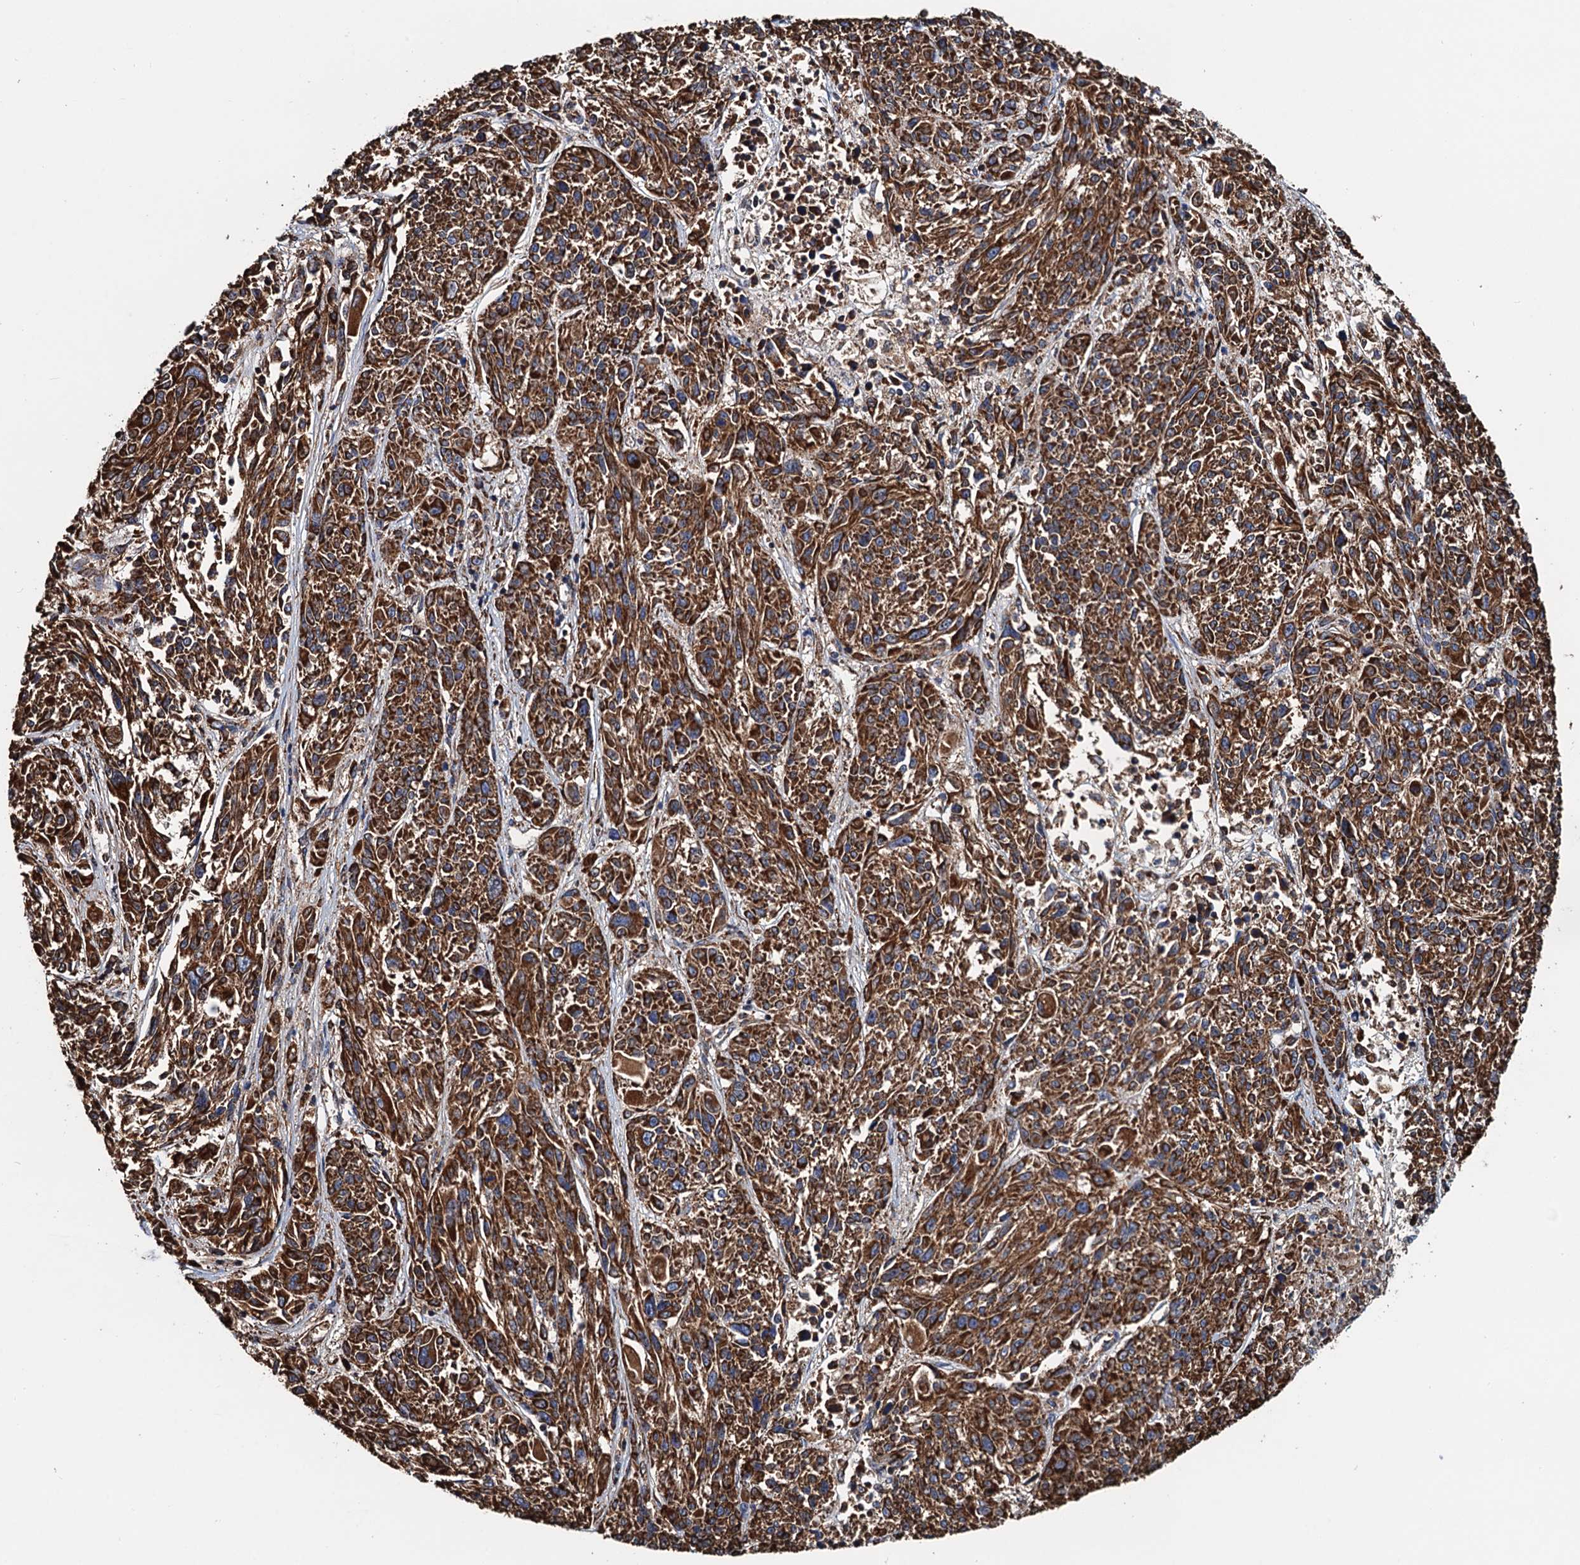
{"staining": {"intensity": "strong", "quantity": ">75%", "location": "cytoplasmic/membranous"}, "tissue": "melanoma", "cell_type": "Tumor cells", "image_type": "cancer", "snomed": [{"axis": "morphology", "description": "Malignant melanoma, NOS"}, {"axis": "topography", "description": "Skin"}], "caption": "Protein staining shows strong cytoplasmic/membranous staining in approximately >75% of tumor cells in melanoma. (DAB (3,3'-diaminobenzidine) = brown stain, brightfield microscopy at high magnification).", "gene": "AAGAB", "patient": {"sex": "male", "age": 53}}